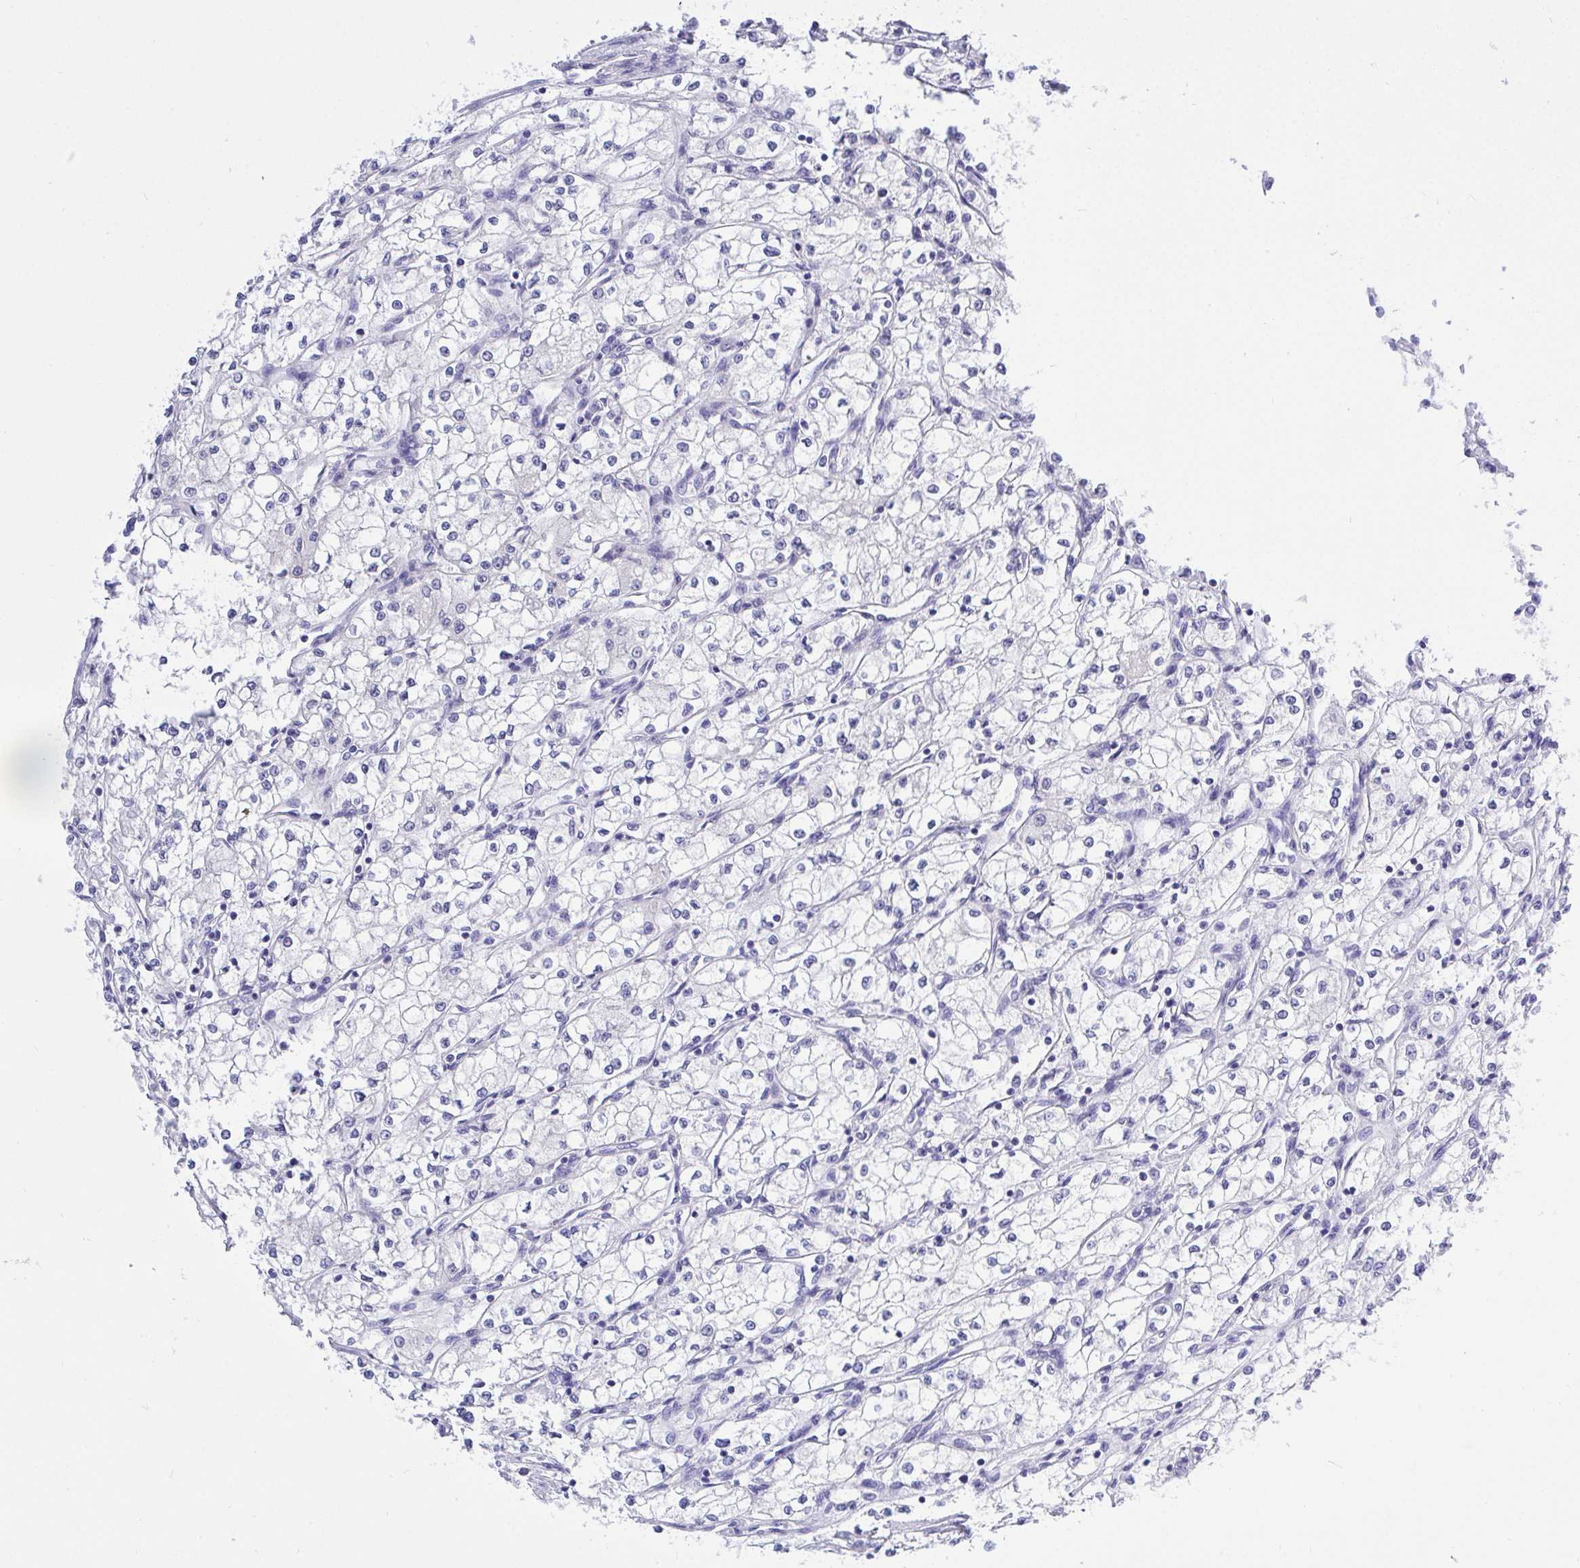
{"staining": {"intensity": "negative", "quantity": "none", "location": "none"}, "tissue": "renal cancer", "cell_type": "Tumor cells", "image_type": "cancer", "snomed": [{"axis": "morphology", "description": "Adenocarcinoma, NOS"}, {"axis": "topography", "description": "Kidney"}], "caption": "There is no significant staining in tumor cells of adenocarcinoma (renal). (Stains: DAB (3,3'-diaminobenzidine) immunohistochemistry with hematoxylin counter stain, Microscopy: brightfield microscopy at high magnification).", "gene": "THOP1", "patient": {"sex": "male", "age": 59}}